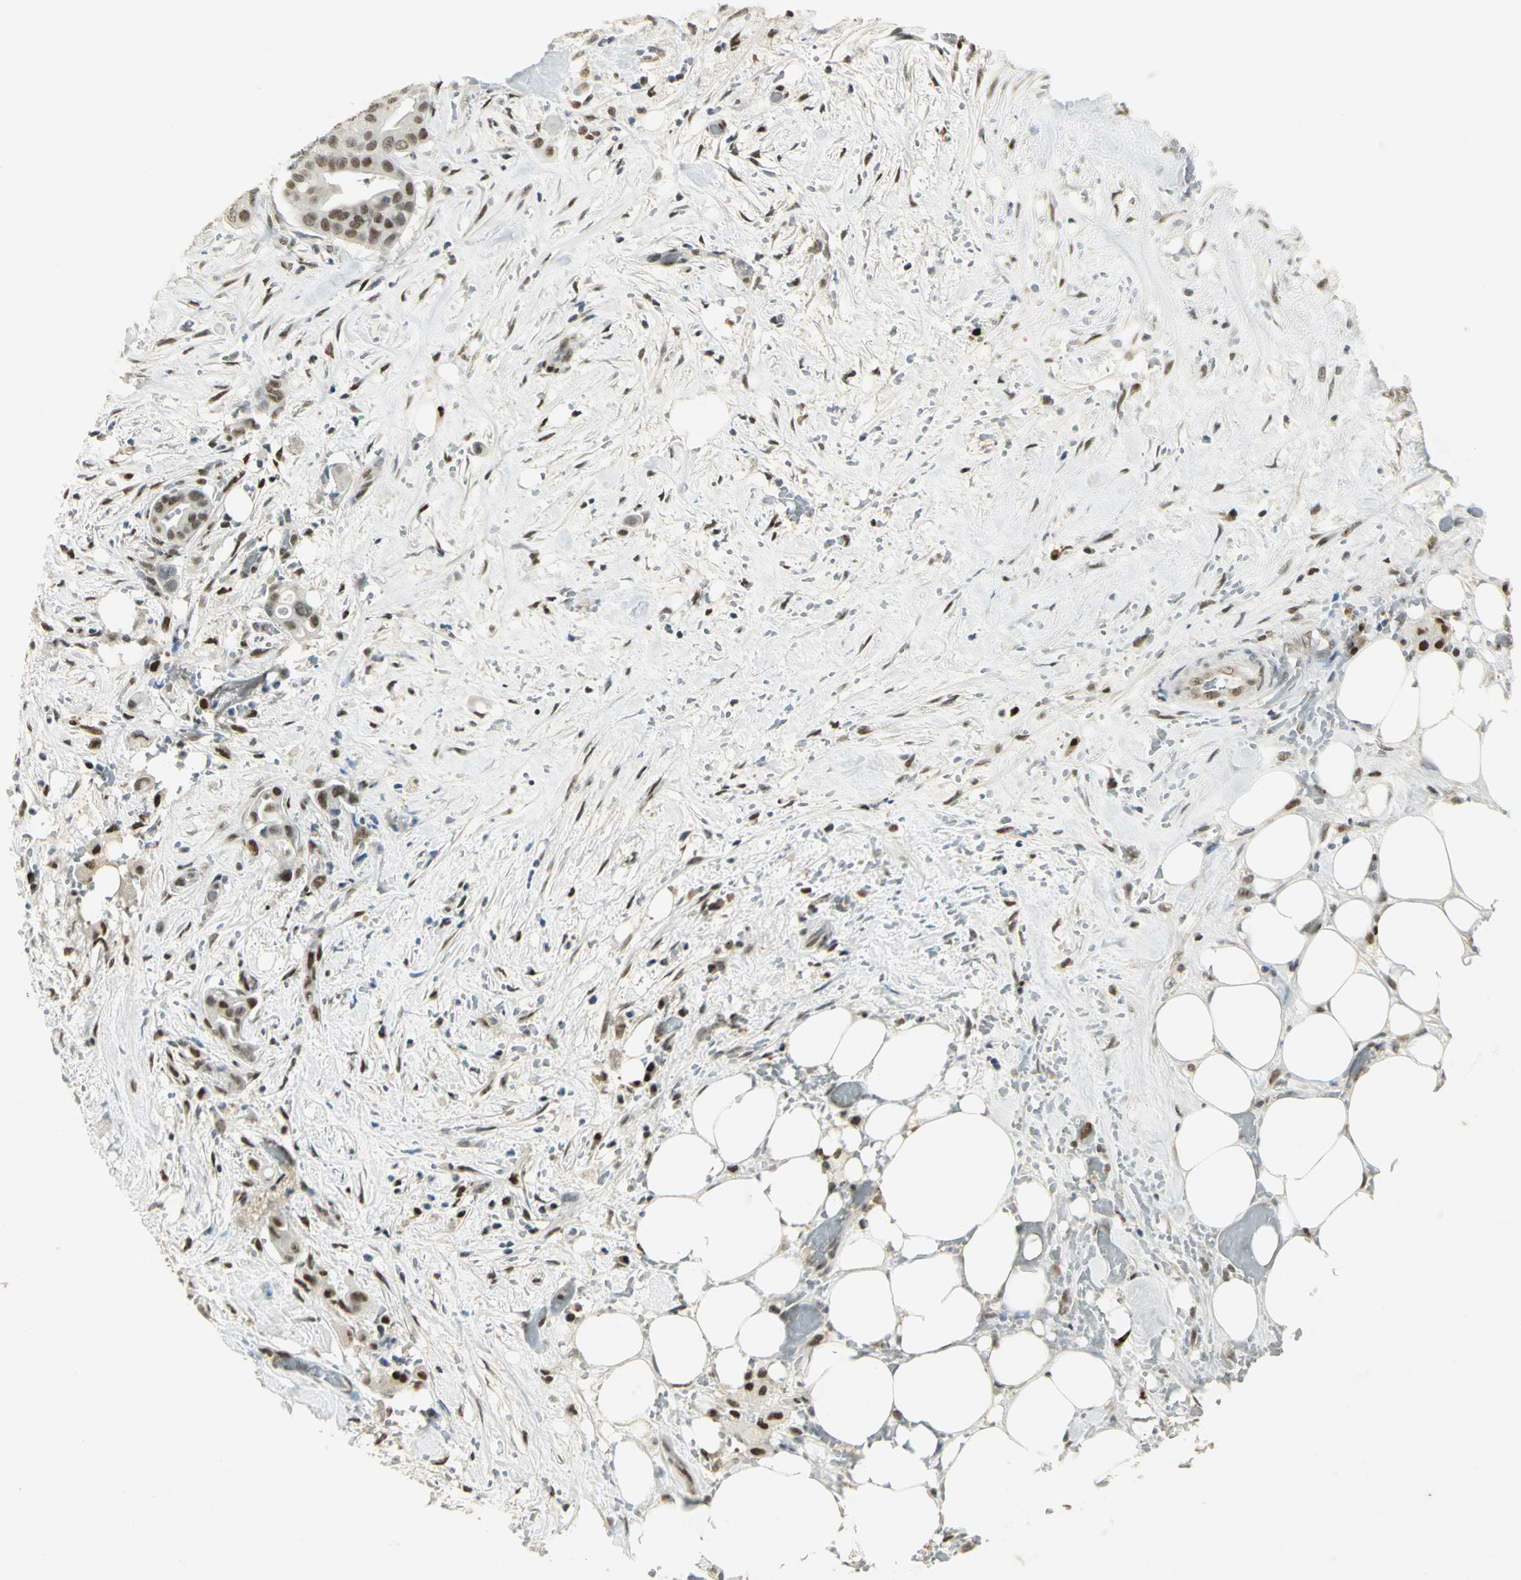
{"staining": {"intensity": "strong", "quantity": ">75%", "location": "nuclear"}, "tissue": "liver cancer", "cell_type": "Tumor cells", "image_type": "cancer", "snomed": [{"axis": "morphology", "description": "Cholangiocarcinoma"}, {"axis": "topography", "description": "Liver"}], "caption": "DAB immunohistochemical staining of human cholangiocarcinoma (liver) shows strong nuclear protein expression in about >75% of tumor cells.", "gene": "AK6", "patient": {"sex": "female", "age": 68}}